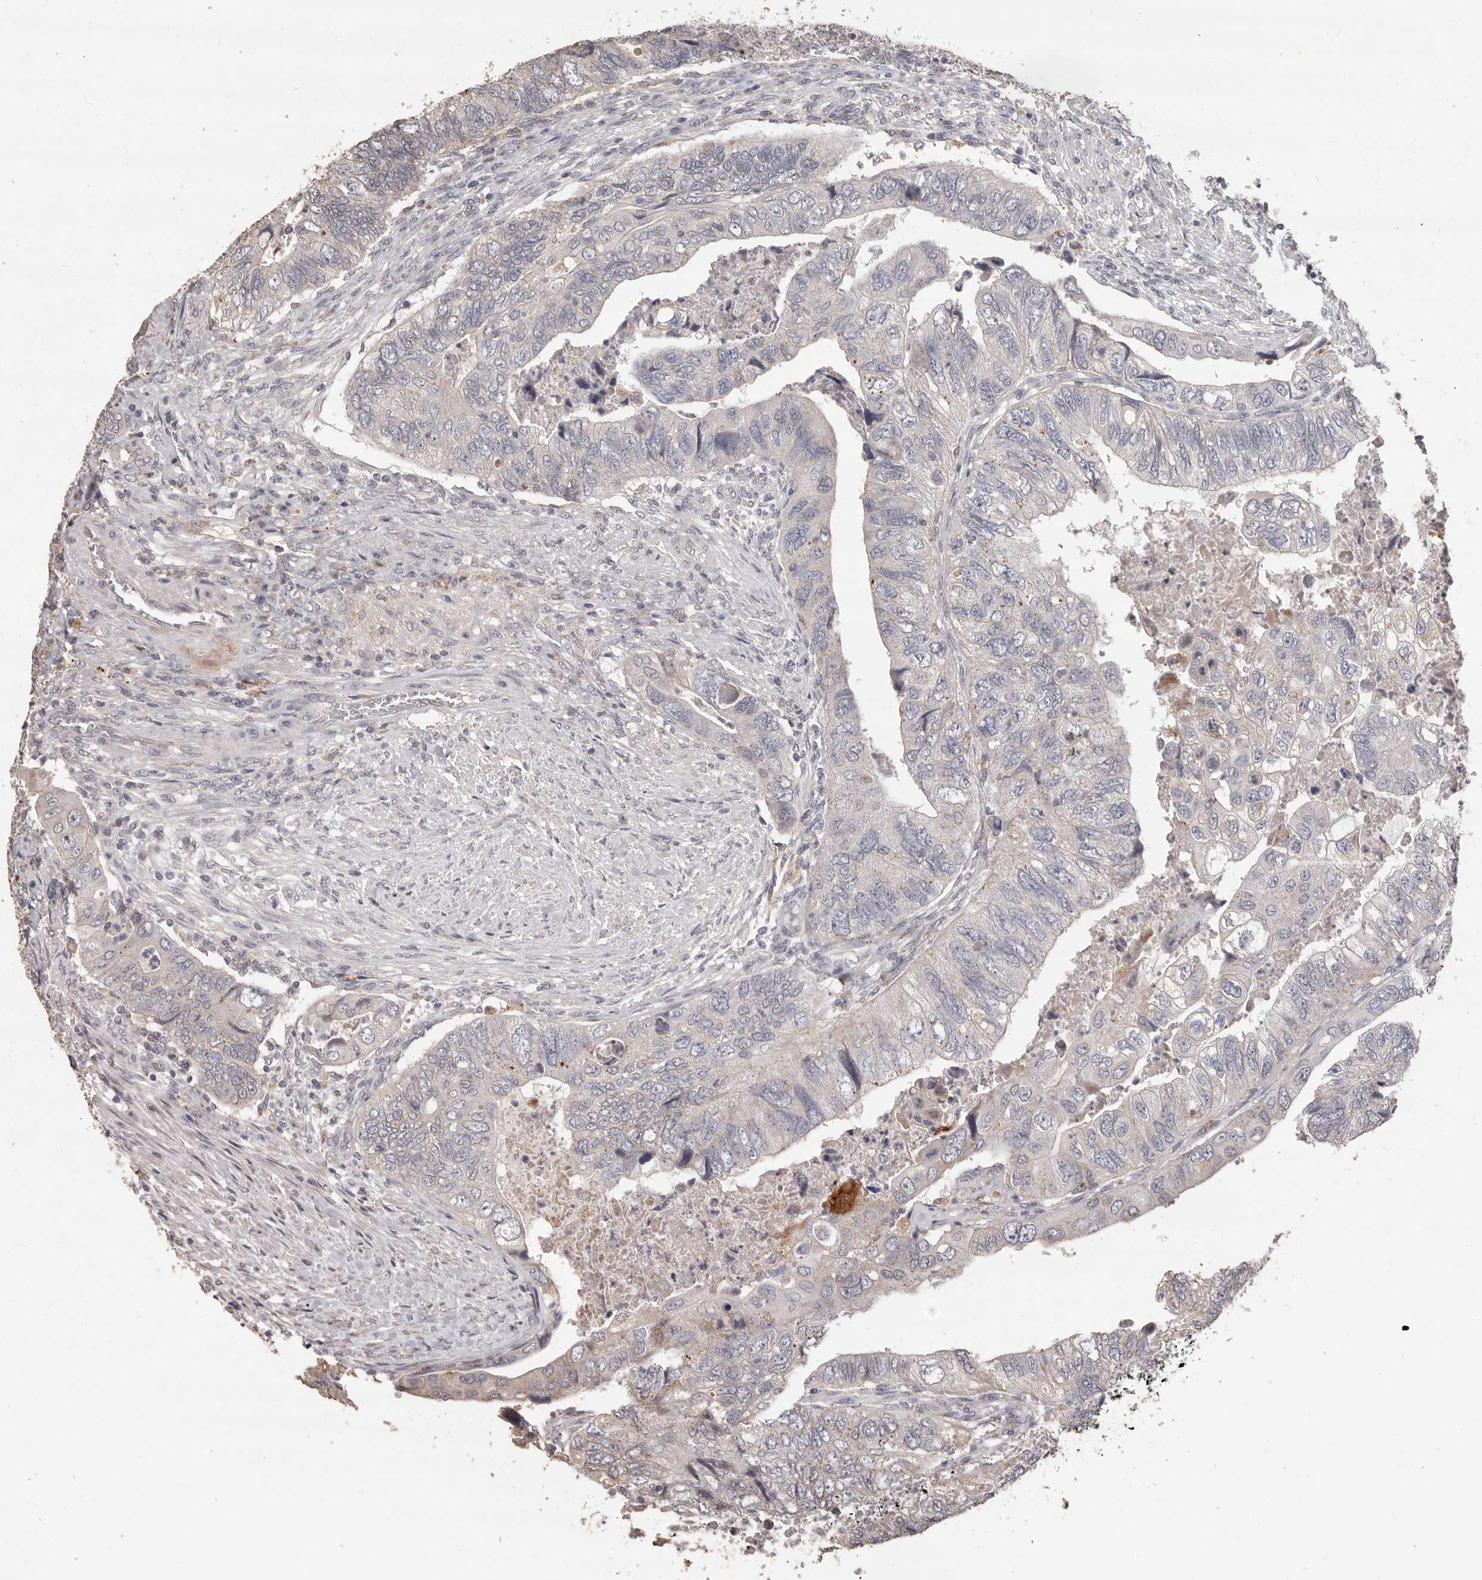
{"staining": {"intensity": "negative", "quantity": "none", "location": "none"}, "tissue": "colorectal cancer", "cell_type": "Tumor cells", "image_type": "cancer", "snomed": [{"axis": "morphology", "description": "Adenocarcinoma, NOS"}, {"axis": "topography", "description": "Rectum"}], "caption": "There is no significant staining in tumor cells of adenocarcinoma (colorectal). Nuclei are stained in blue.", "gene": "PRSS27", "patient": {"sex": "male", "age": 63}}